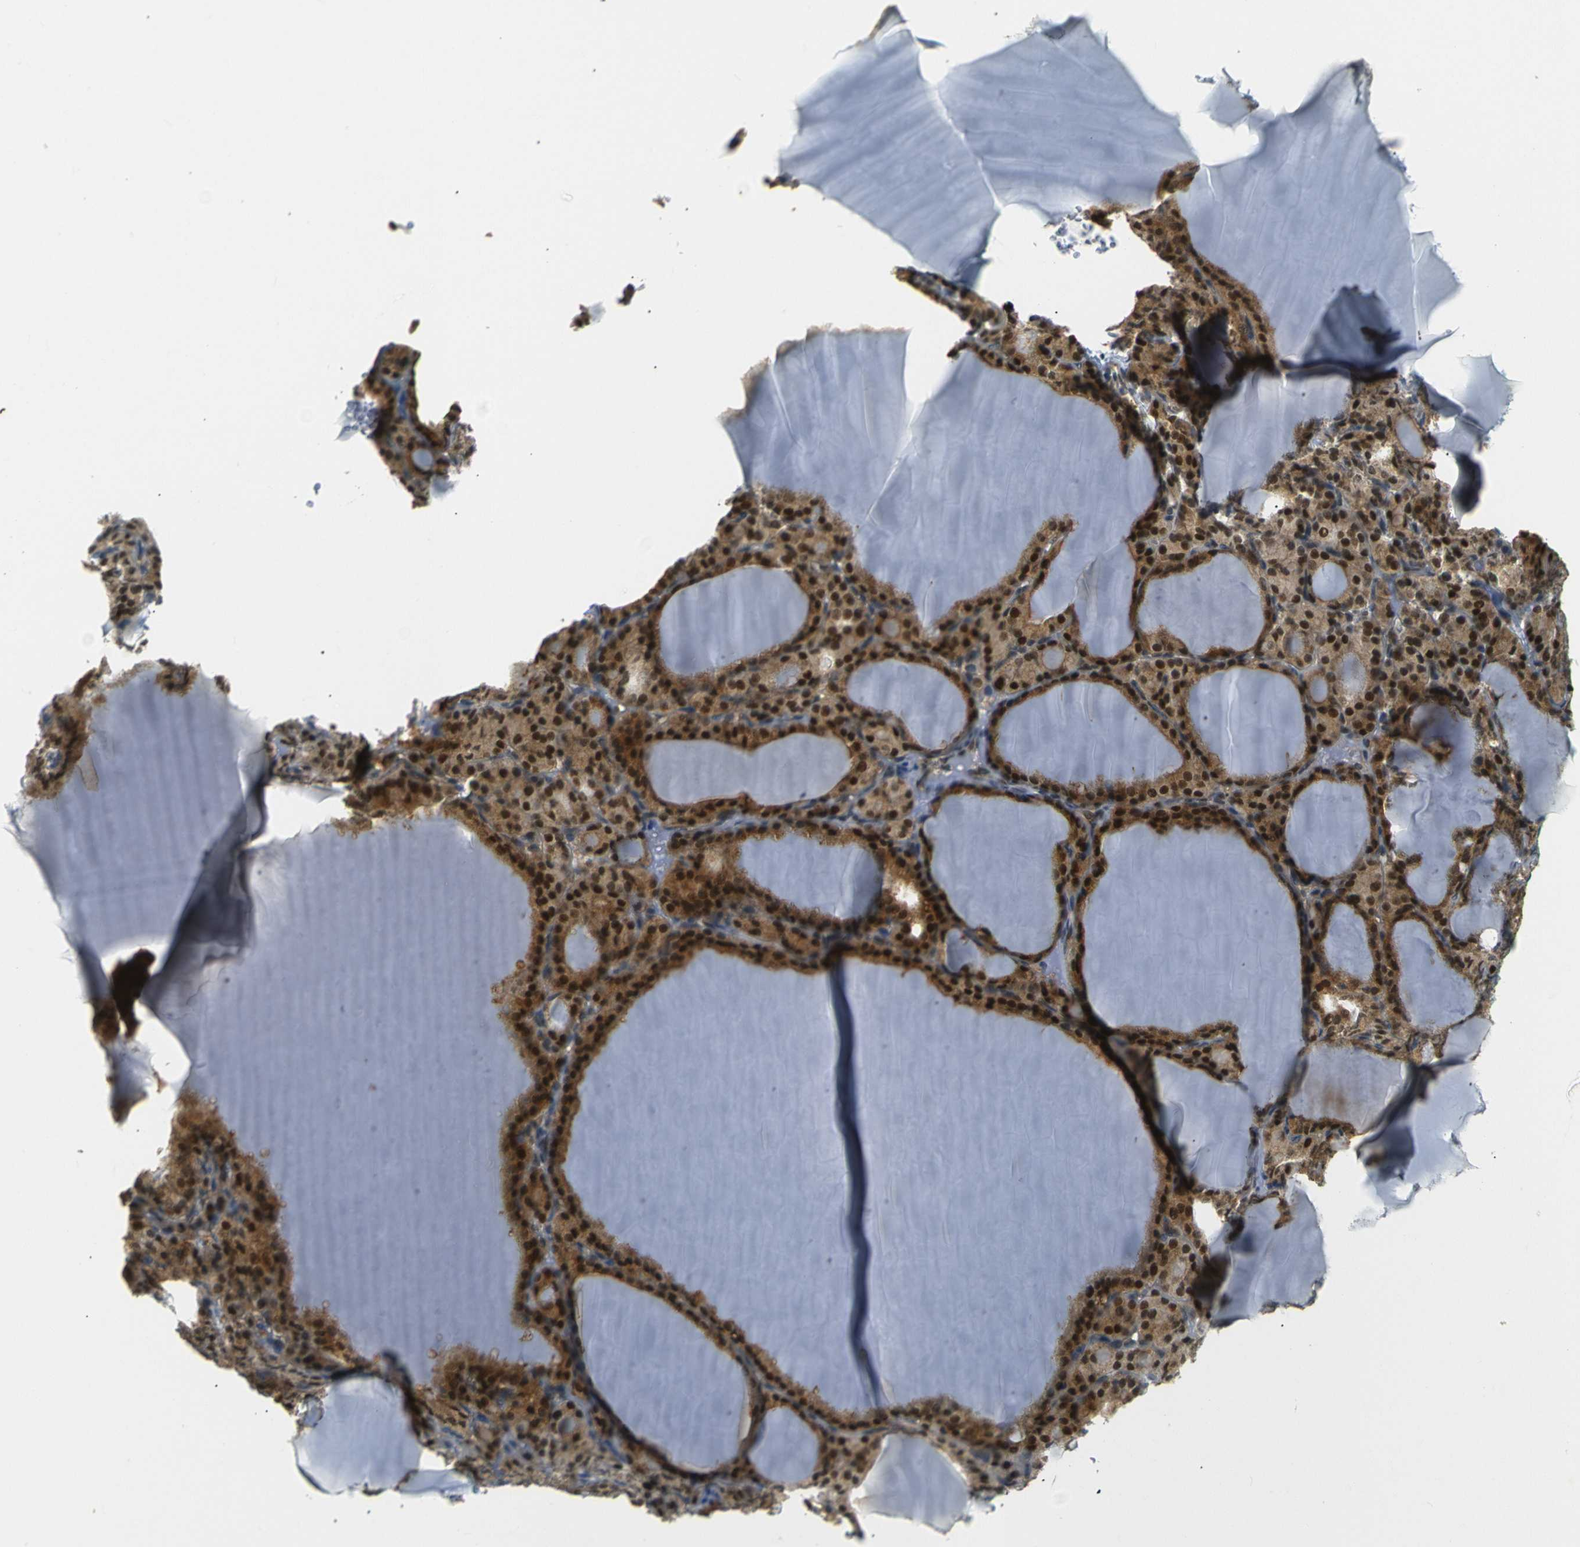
{"staining": {"intensity": "strong", "quantity": ">75%", "location": "cytoplasmic/membranous,nuclear"}, "tissue": "thyroid gland", "cell_type": "Glandular cells", "image_type": "normal", "snomed": [{"axis": "morphology", "description": "Normal tissue, NOS"}, {"axis": "topography", "description": "Thyroid gland"}], "caption": "Protein expression analysis of benign human thyroid gland reveals strong cytoplasmic/membranous,nuclear expression in approximately >75% of glandular cells. The protein of interest is stained brown, and the nuclei are stained in blue (DAB IHC with brightfield microscopy, high magnification).", "gene": "SKP1", "patient": {"sex": "female", "age": 28}}